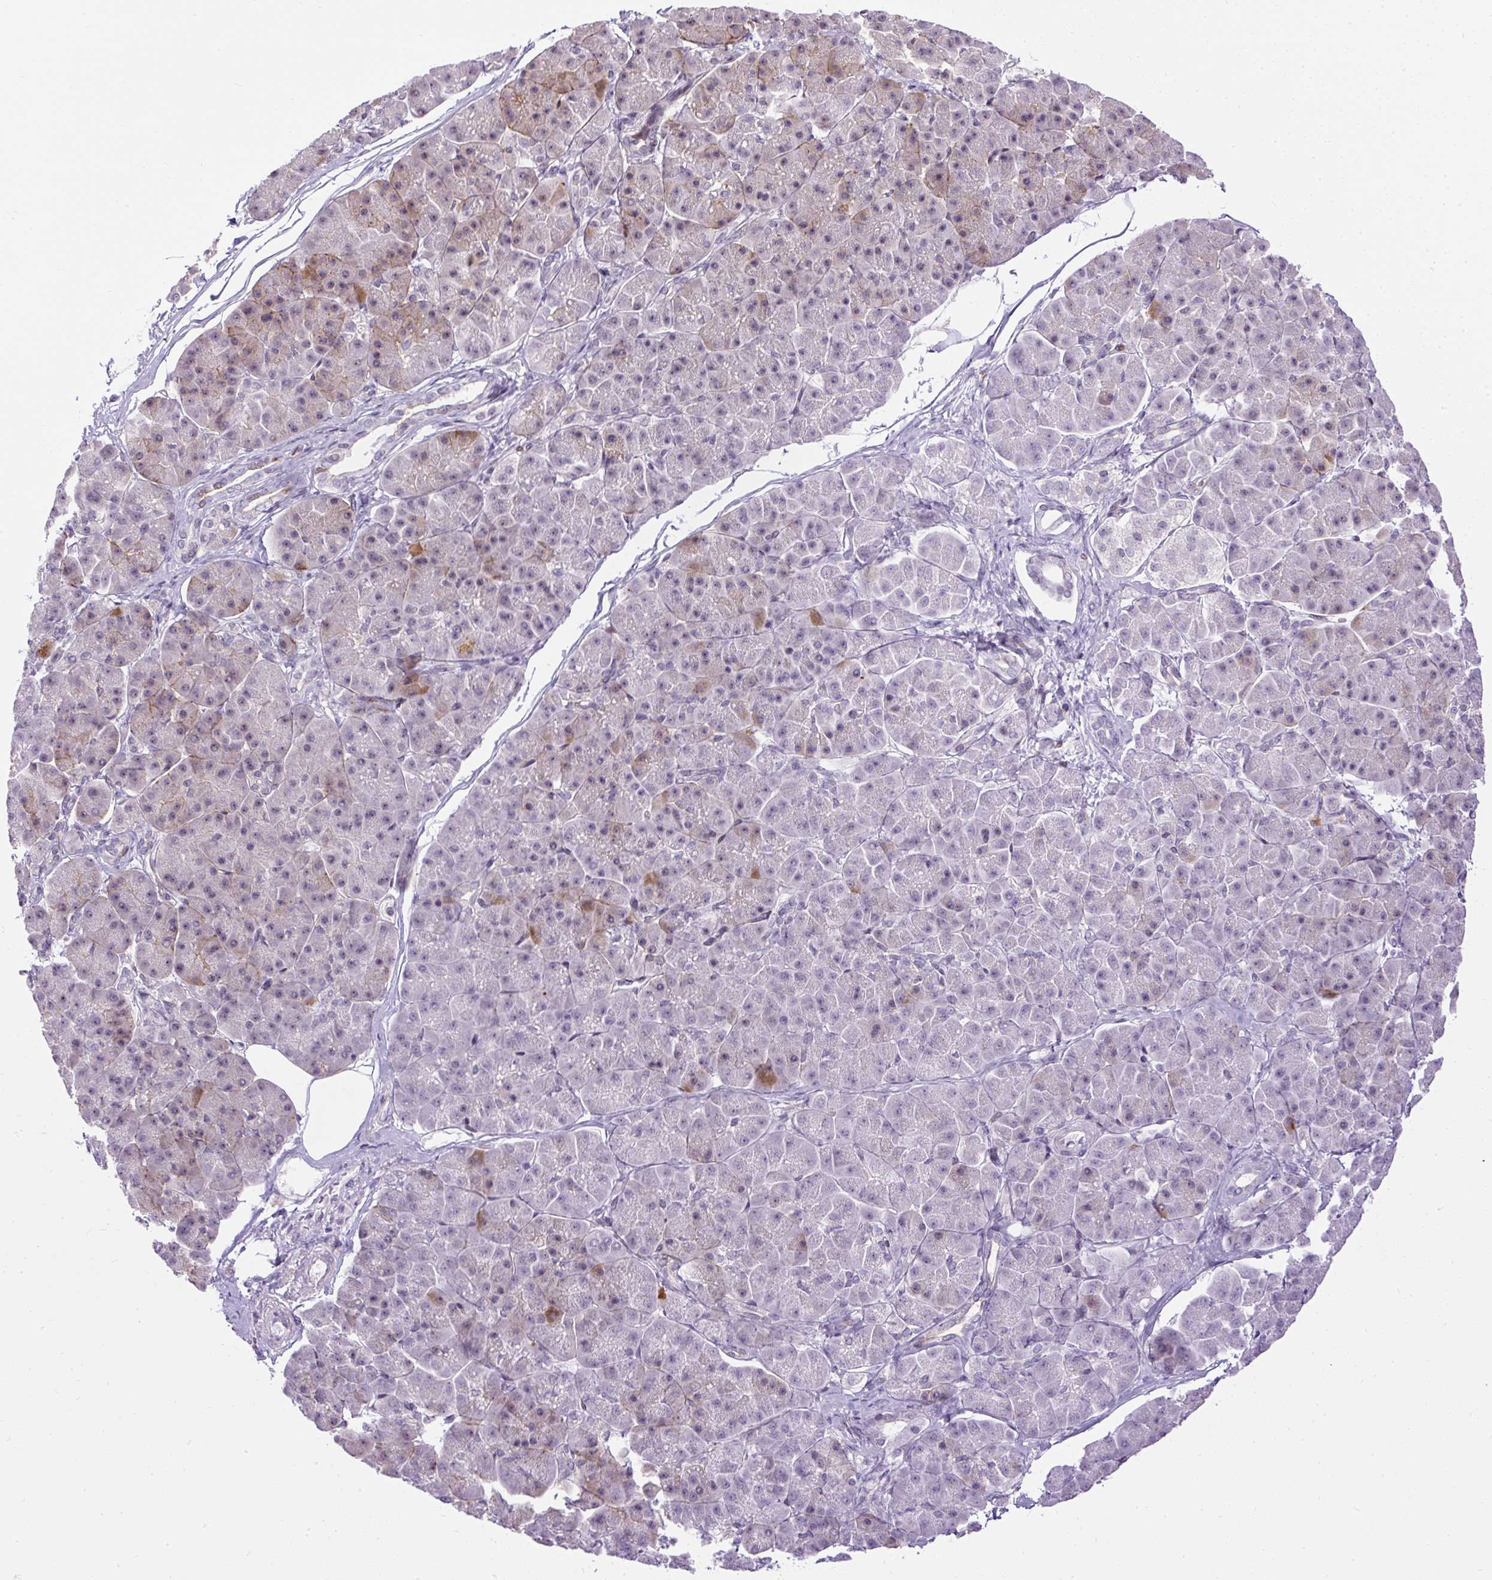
{"staining": {"intensity": "weak", "quantity": "25%-75%", "location": "cytoplasmic/membranous"}, "tissue": "pancreatic cancer", "cell_type": "Tumor cells", "image_type": "cancer", "snomed": [{"axis": "morphology", "description": "Normal tissue, NOS"}, {"axis": "morphology", "description": "Adenocarcinoma, NOS"}, {"axis": "topography", "description": "Pancreas"}], "caption": "The histopathology image shows immunohistochemical staining of pancreatic adenocarcinoma. There is weak cytoplasmic/membranous staining is appreciated in approximately 25%-75% of tumor cells.", "gene": "ARHGEF18", "patient": {"sex": "female", "age": 68}}